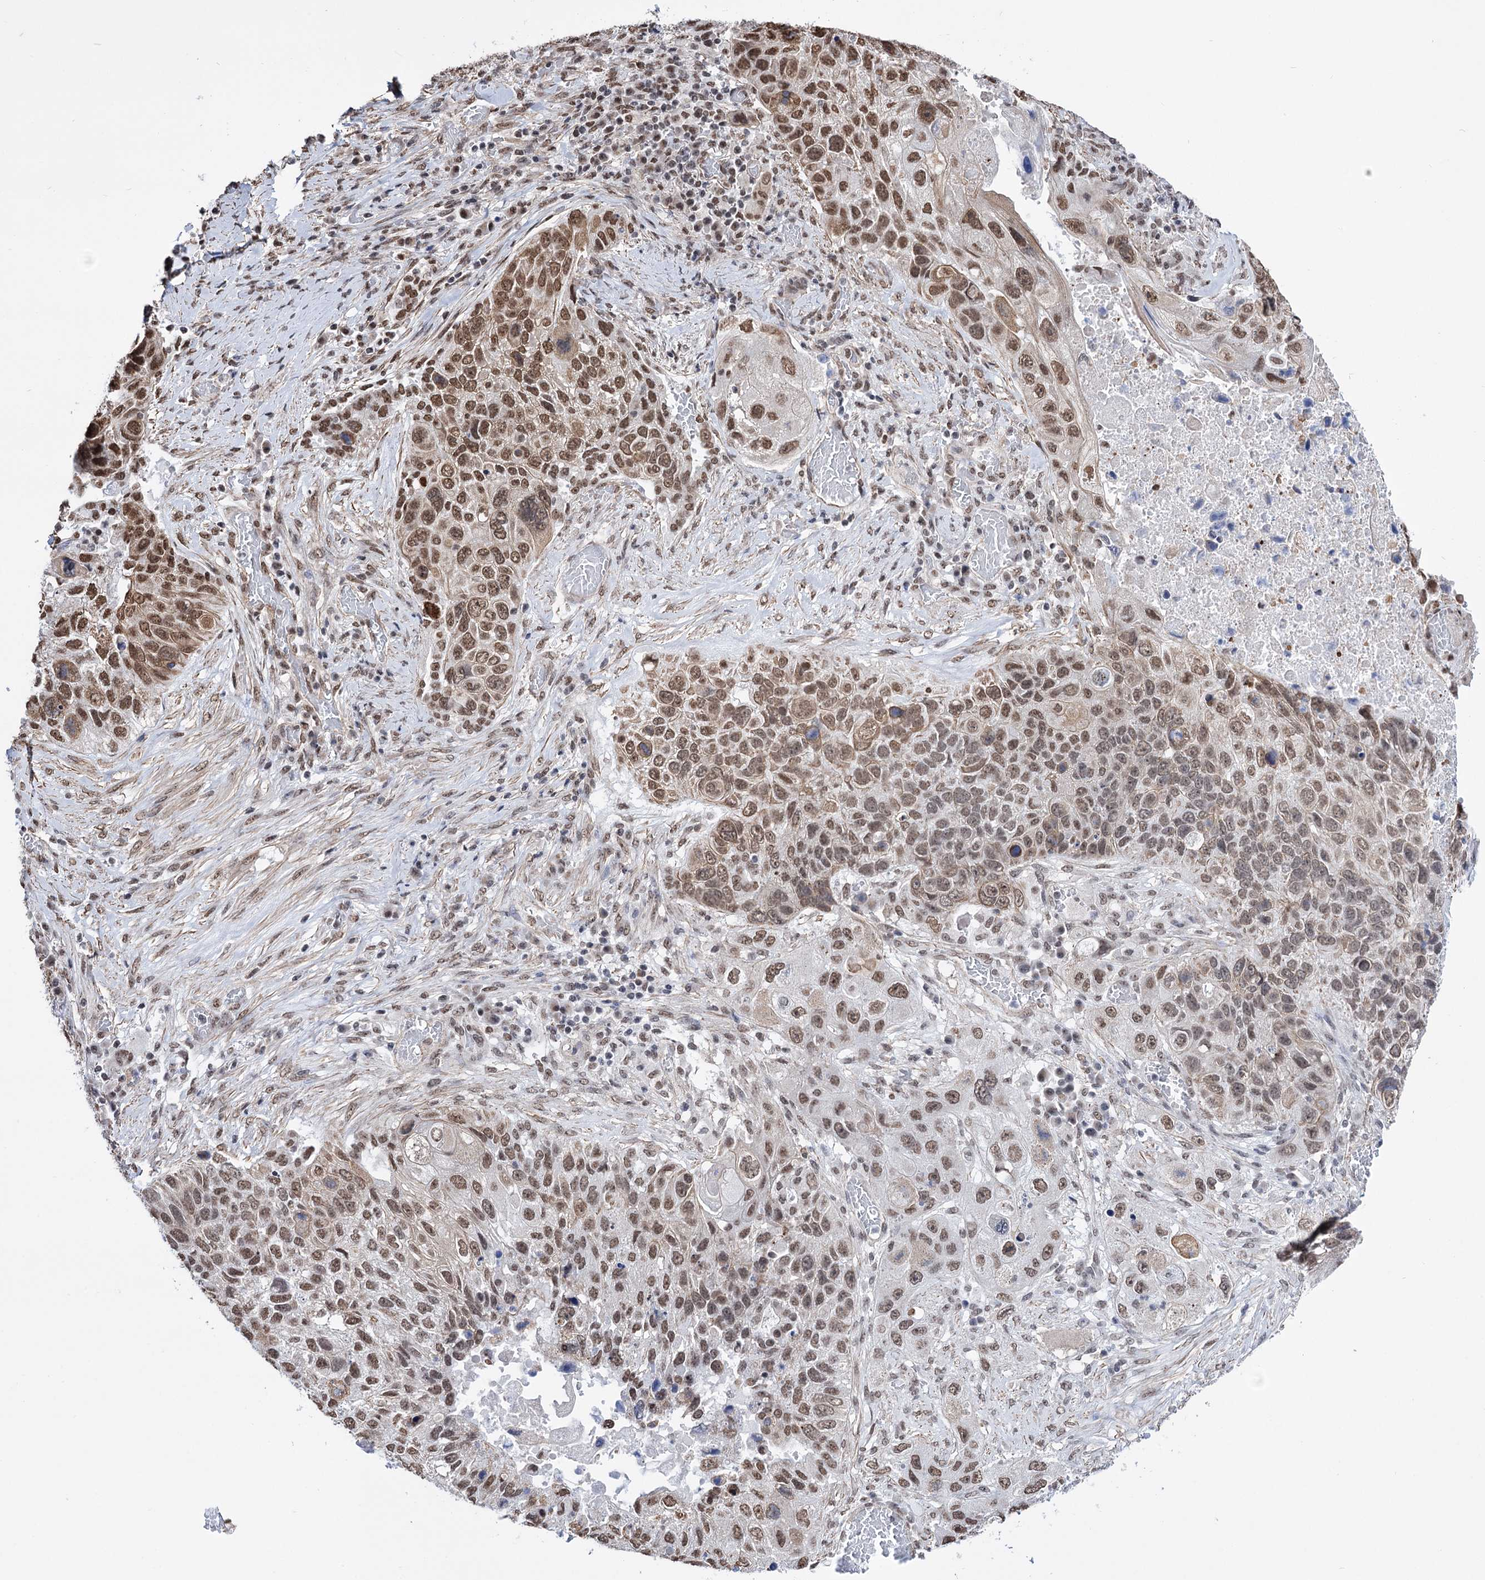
{"staining": {"intensity": "moderate", "quantity": ">75%", "location": "nuclear"}, "tissue": "lung cancer", "cell_type": "Tumor cells", "image_type": "cancer", "snomed": [{"axis": "morphology", "description": "Squamous cell carcinoma, NOS"}, {"axis": "topography", "description": "Lung"}], "caption": "IHC (DAB (3,3'-diaminobenzidine)) staining of squamous cell carcinoma (lung) reveals moderate nuclear protein staining in about >75% of tumor cells. Nuclei are stained in blue.", "gene": "ABHD10", "patient": {"sex": "male", "age": 61}}